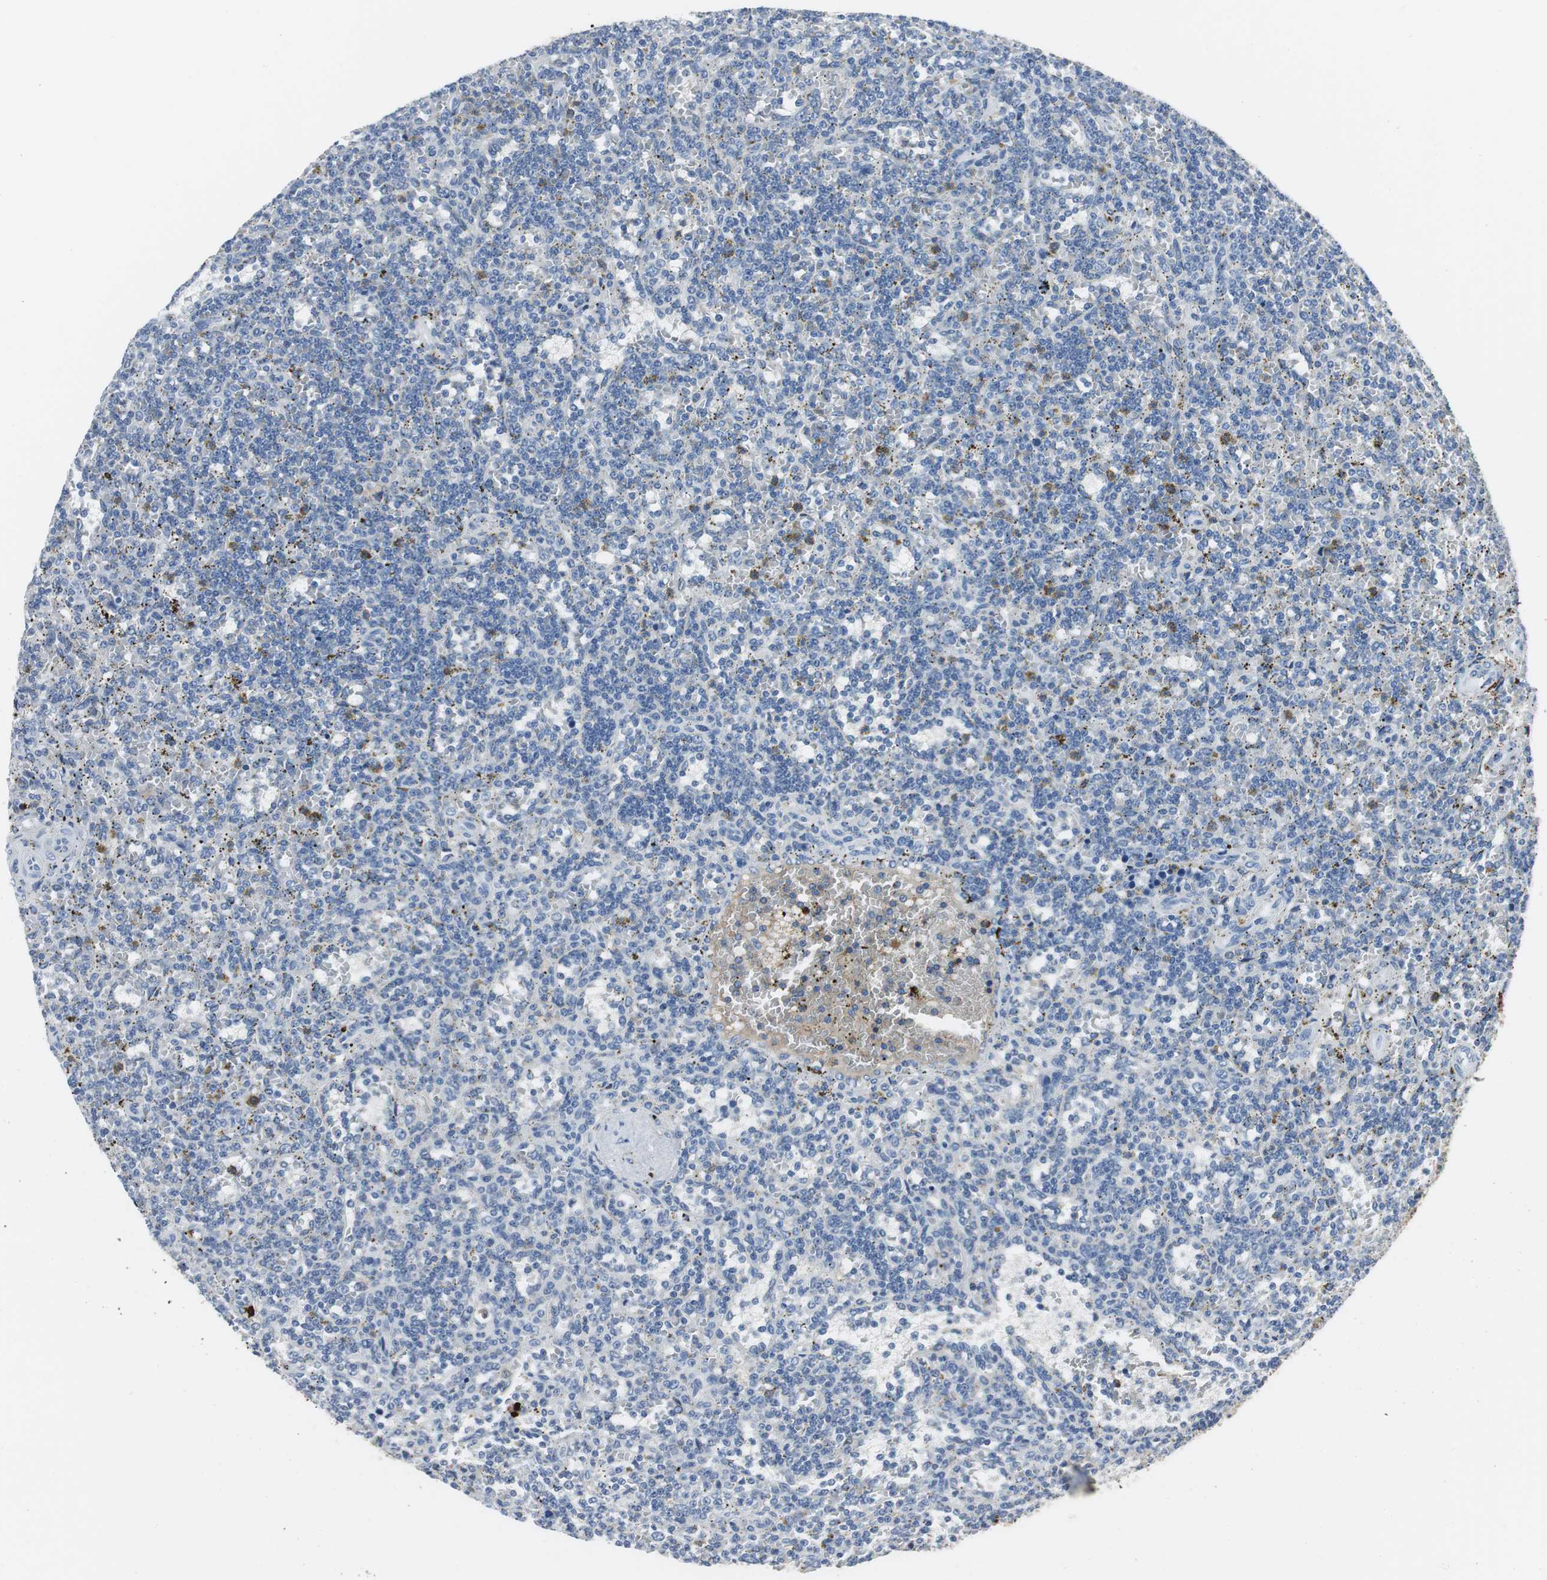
{"staining": {"intensity": "negative", "quantity": "none", "location": "none"}, "tissue": "lymphoma", "cell_type": "Tumor cells", "image_type": "cancer", "snomed": [{"axis": "morphology", "description": "Malignant lymphoma, non-Hodgkin's type, Low grade"}, {"axis": "topography", "description": "Spleen"}], "caption": "Lymphoma stained for a protein using IHC displays no expression tumor cells.", "gene": "IGHA1", "patient": {"sex": "male", "age": 73}}